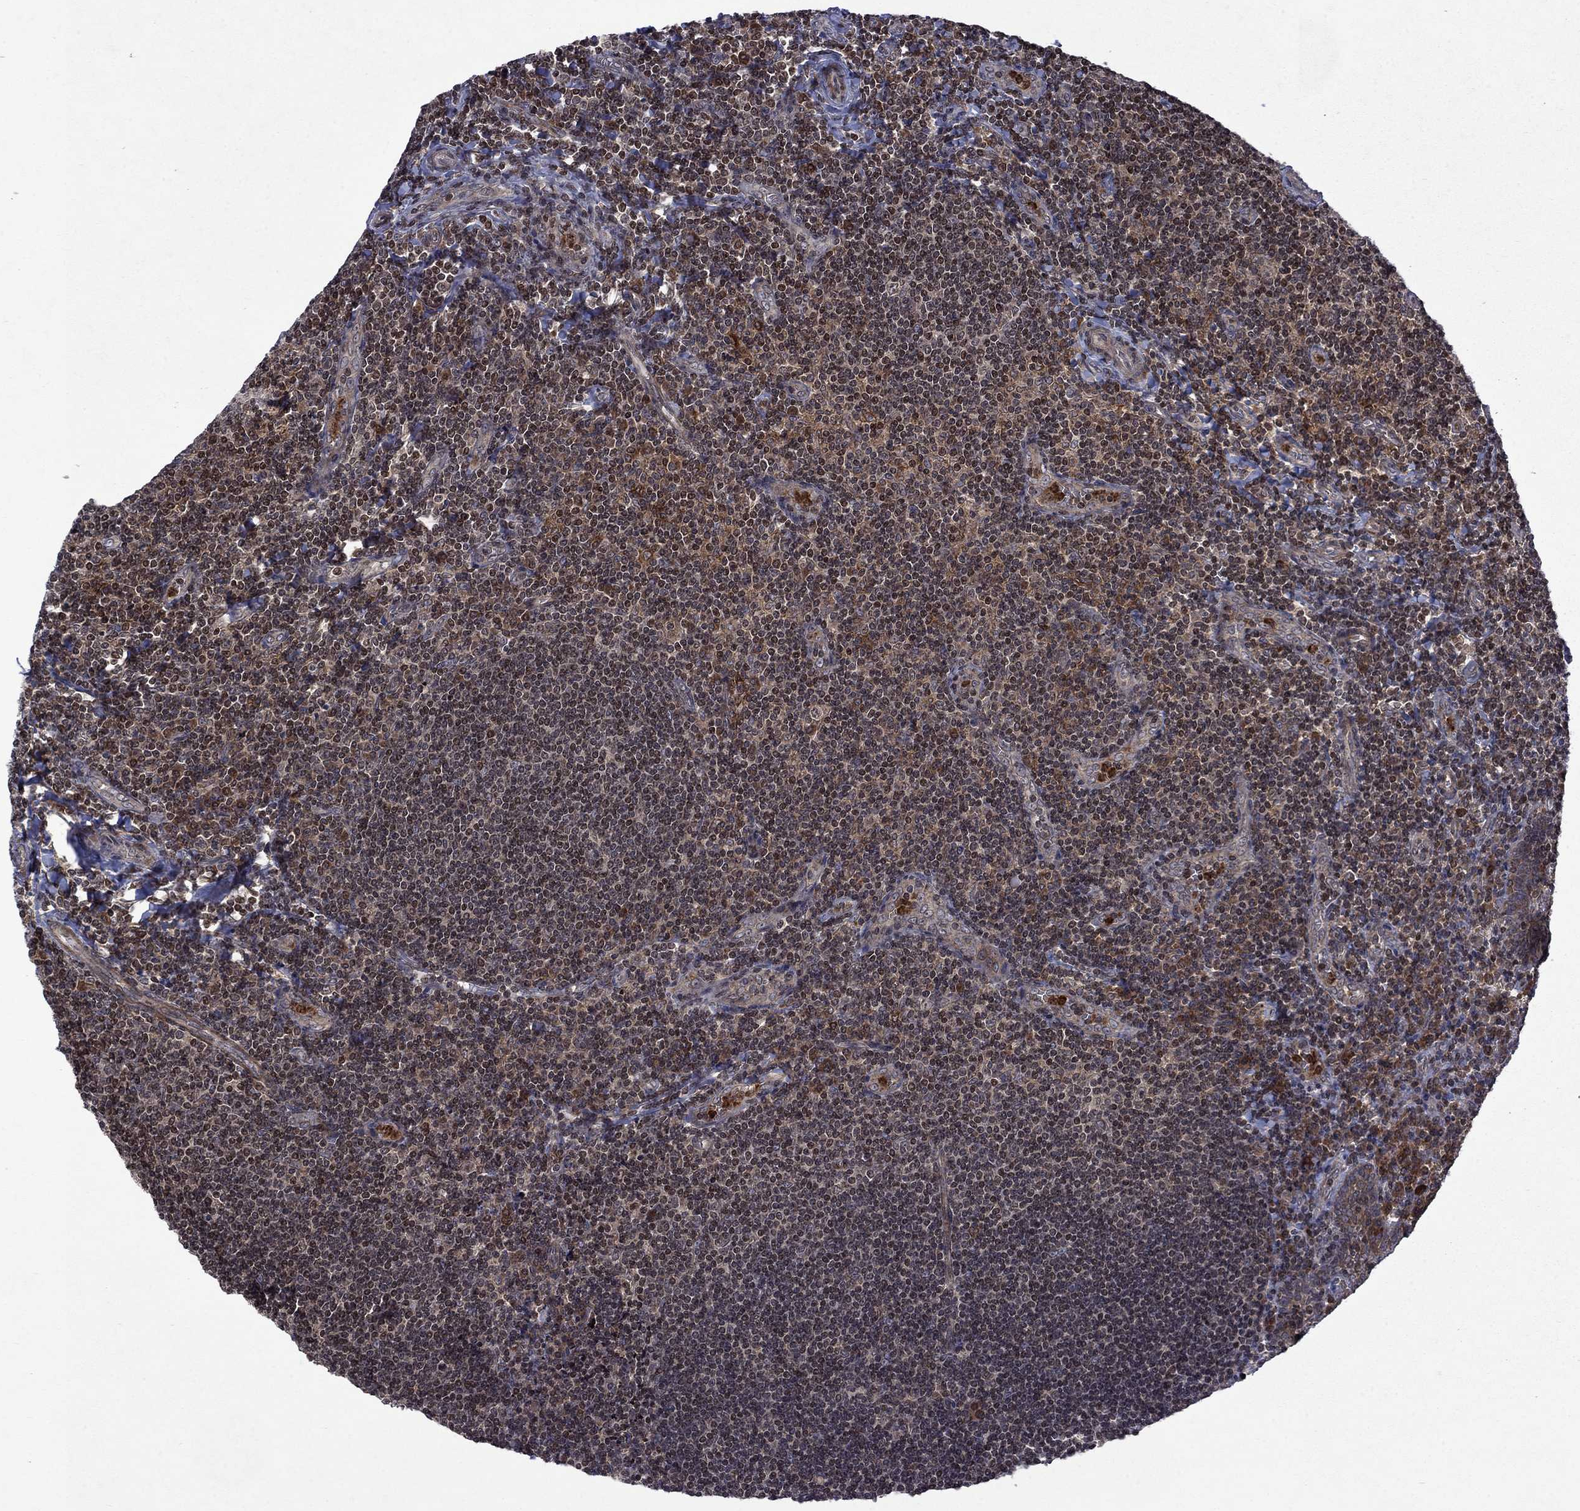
{"staining": {"intensity": "negative", "quantity": "none", "location": "none"}, "tissue": "tonsil", "cell_type": "Germinal center cells", "image_type": "normal", "snomed": [{"axis": "morphology", "description": "Normal tissue, NOS"}, {"axis": "morphology", "description": "Inflammation, NOS"}, {"axis": "topography", "description": "Tonsil"}], "caption": "Immunohistochemical staining of unremarkable human tonsil reveals no significant expression in germinal center cells. (Brightfield microscopy of DAB immunohistochemistry (IHC) at high magnification).", "gene": "TMEM33", "patient": {"sex": "female", "age": 31}}